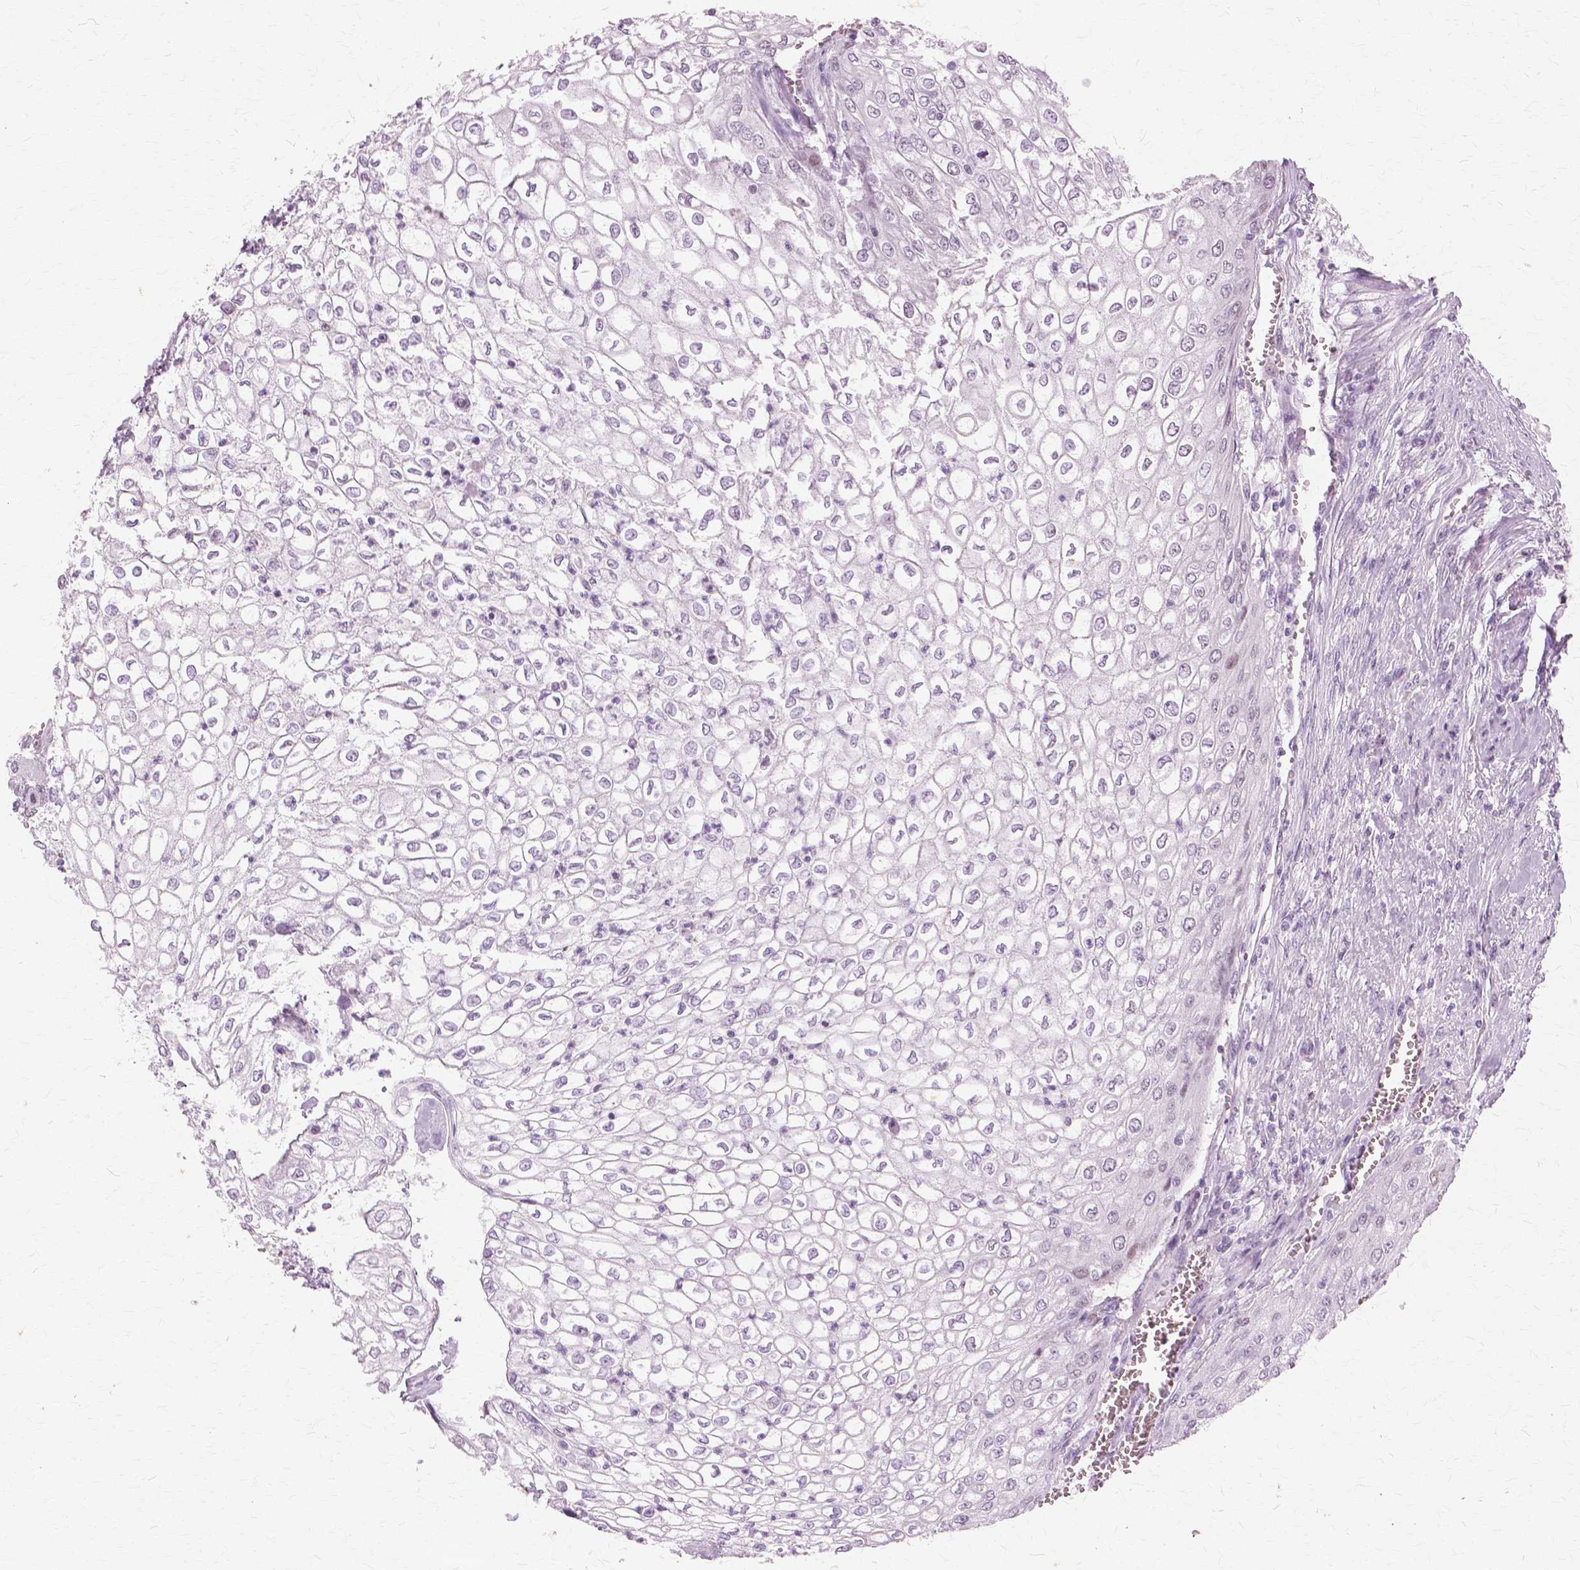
{"staining": {"intensity": "negative", "quantity": "none", "location": "none"}, "tissue": "urothelial cancer", "cell_type": "Tumor cells", "image_type": "cancer", "snomed": [{"axis": "morphology", "description": "Urothelial carcinoma, High grade"}, {"axis": "topography", "description": "Urinary bladder"}], "caption": "DAB (3,3'-diaminobenzidine) immunohistochemical staining of urothelial cancer displays no significant staining in tumor cells.", "gene": "SFTPD", "patient": {"sex": "male", "age": 62}}